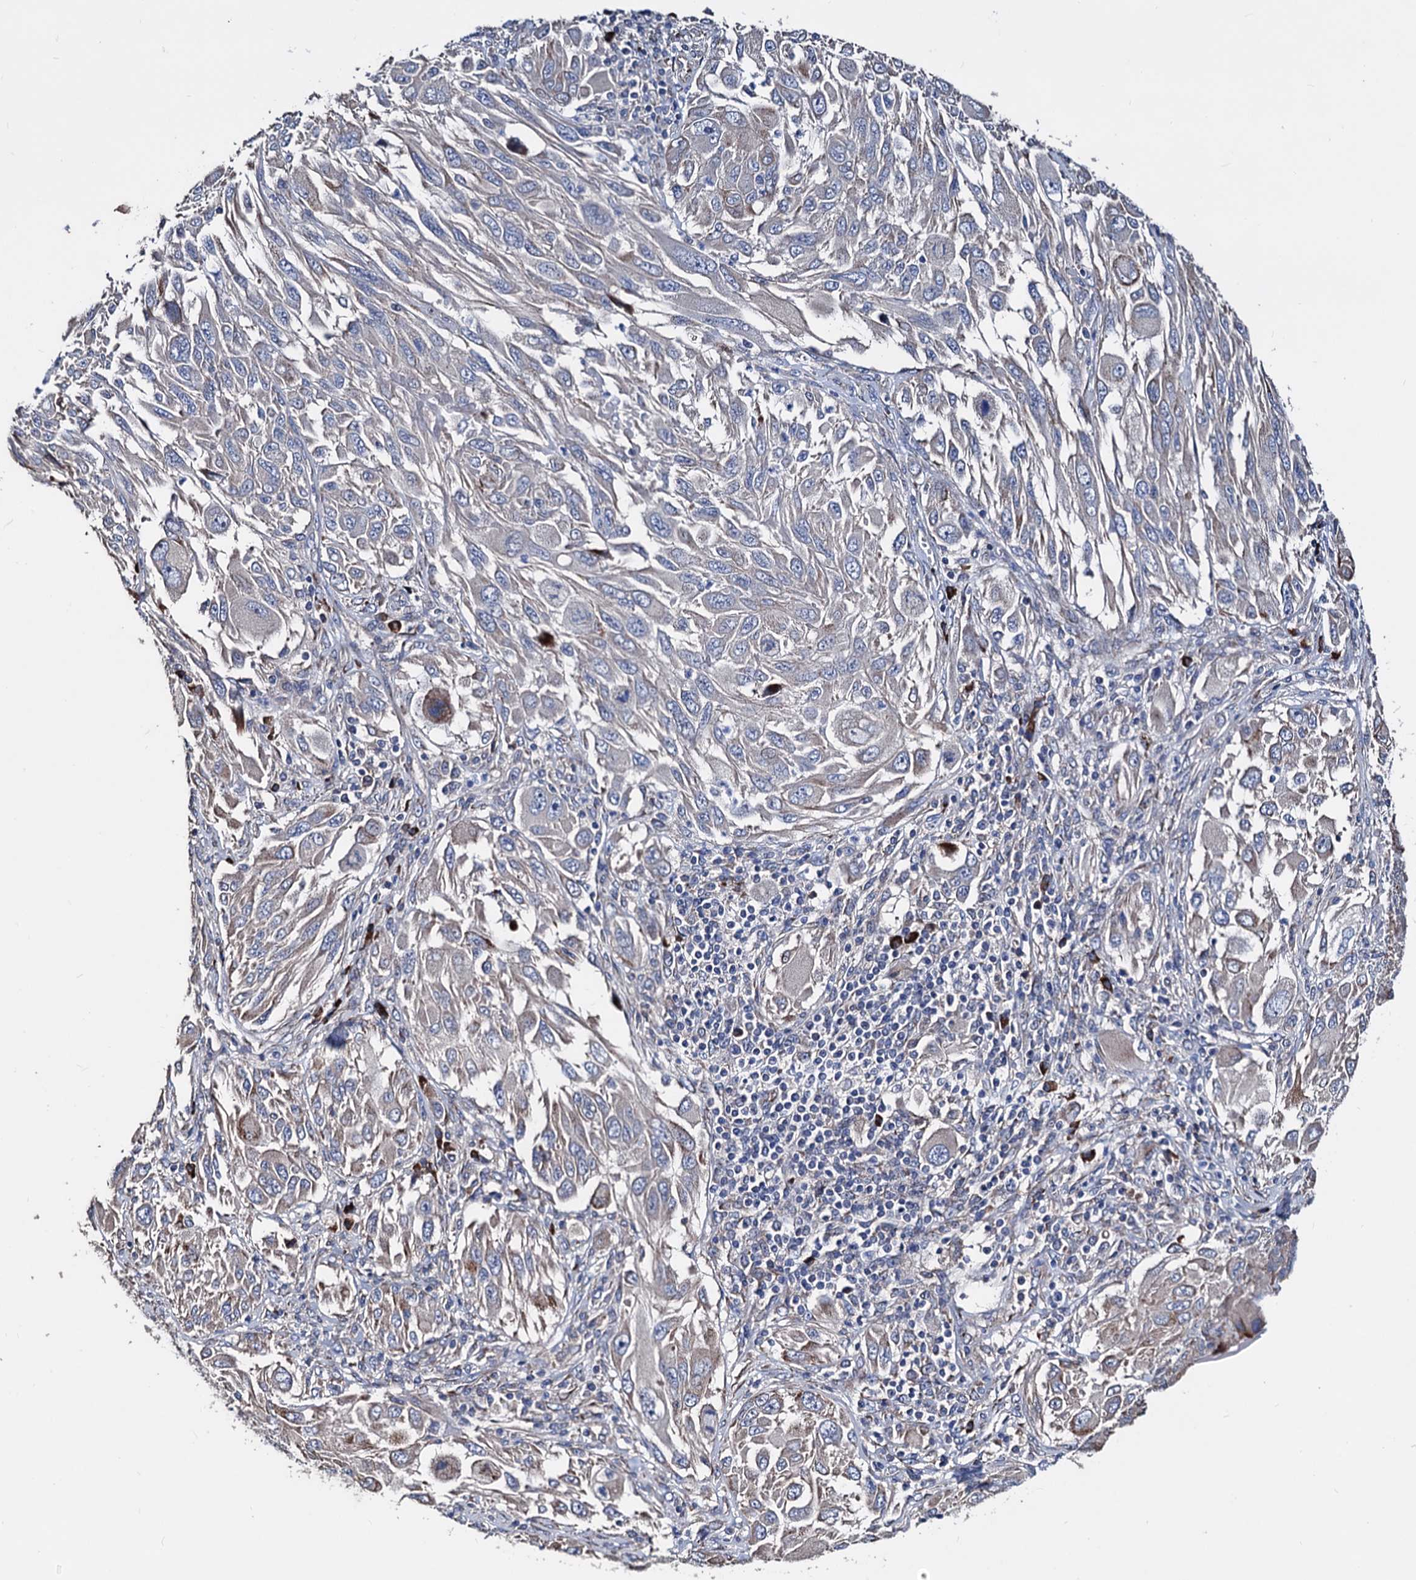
{"staining": {"intensity": "moderate", "quantity": "<25%", "location": "cytoplasmic/membranous"}, "tissue": "melanoma", "cell_type": "Tumor cells", "image_type": "cancer", "snomed": [{"axis": "morphology", "description": "Malignant melanoma, NOS"}, {"axis": "topography", "description": "Skin"}], "caption": "Immunohistochemistry histopathology image of human melanoma stained for a protein (brown), which exhibits low levels of moderate cytoplasmic/membranous staining in about <25% of tumor cells.", "gene": "AKAP11", "patient": {"sex": "female", "age": 91}}